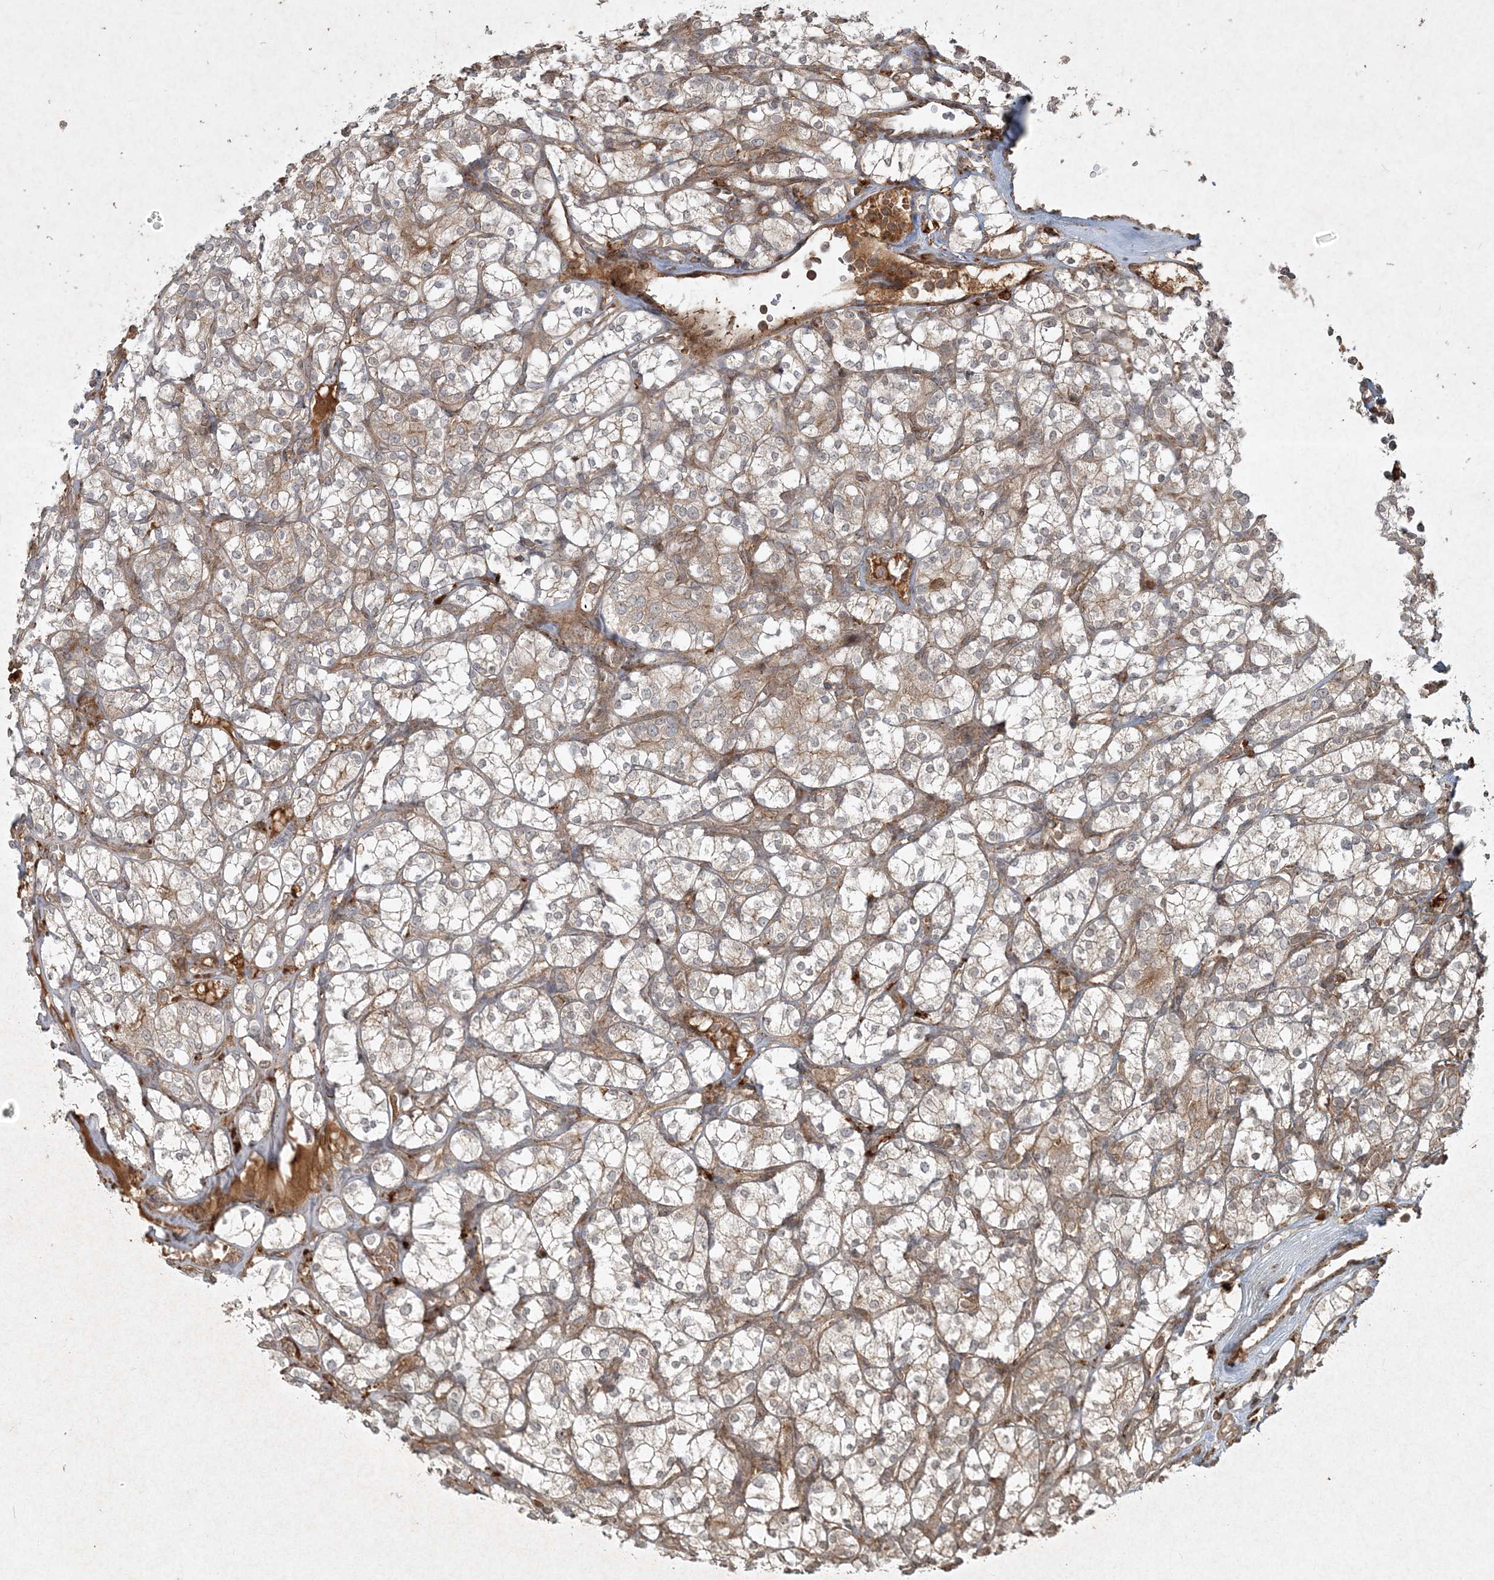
{"staining": {"intensity": "moderate", "quantity": "<25%", "location": "cytoplasmic/membranous"}, "tissue": "renal cancer", "cell_type": "Tumor cells", "image_type": "cancer", "snomed": [{"axis": "morphology", "description": "Adenocarcinoma, NOS"}, {"axis": "topography", "description": "Kidney"}], "caption": "This histopathology image shows renal adenocarcinoma stained with immunohistochemistry to label a protein in brown. The cytoplasmic/membranous of tumor cells show moderate positivity for the protein. Nuclei are counter-stained blue.", "gene": "NARS1", "patient": {"sex": "male", "age": 77}}